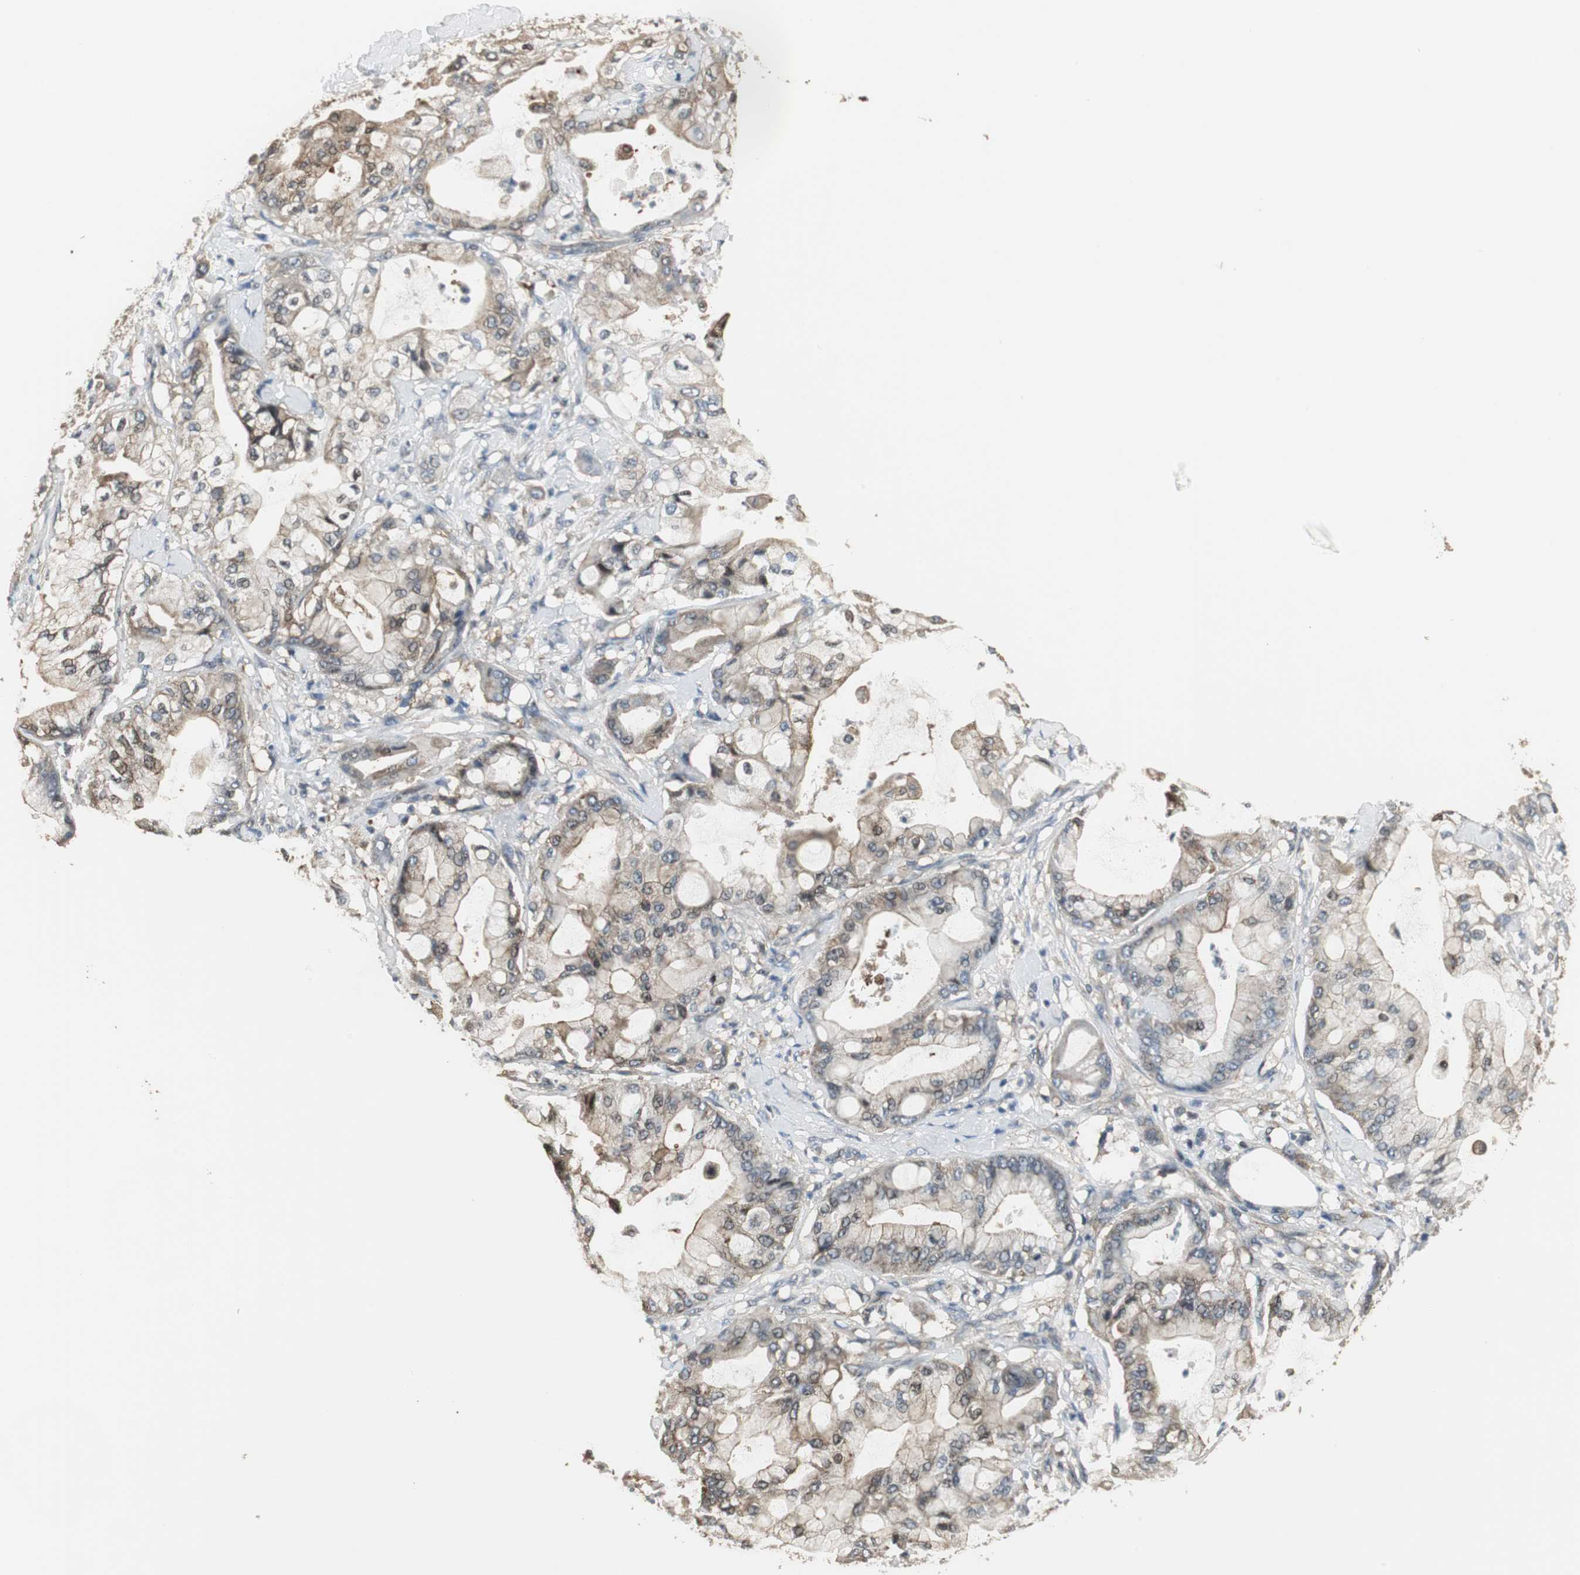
{"staining": {"intensity": "weak", "quantity": ">75%", "location": "cytoplasmic/membranous"}, "tissue": "pancreatic cancer", "cell_type": "Tumor cells", "image_type": "cancer", "snomed": [{"axis": "morphology", "description": "Adenocarcinoma, NOS"}, {"axis": "morphology", "description": "Adenocarcinoma, metastatic, NOS"}, {"axis": "topography", "description": "Lymph node"}, {"axis": "topography", "description": "Pancreas"}, {"axis": "topography", "description": "Duodenum"}], "caption": "Weak cytoplasmic/membranous staining for a protein is appreciated in approximately >75% of tumor cells of pancreatic metastatic adenocarcinoma using immunohistochemistry (IHC).", "gene": "CCT5", "patient": {"sex": "female", "age": 64}}